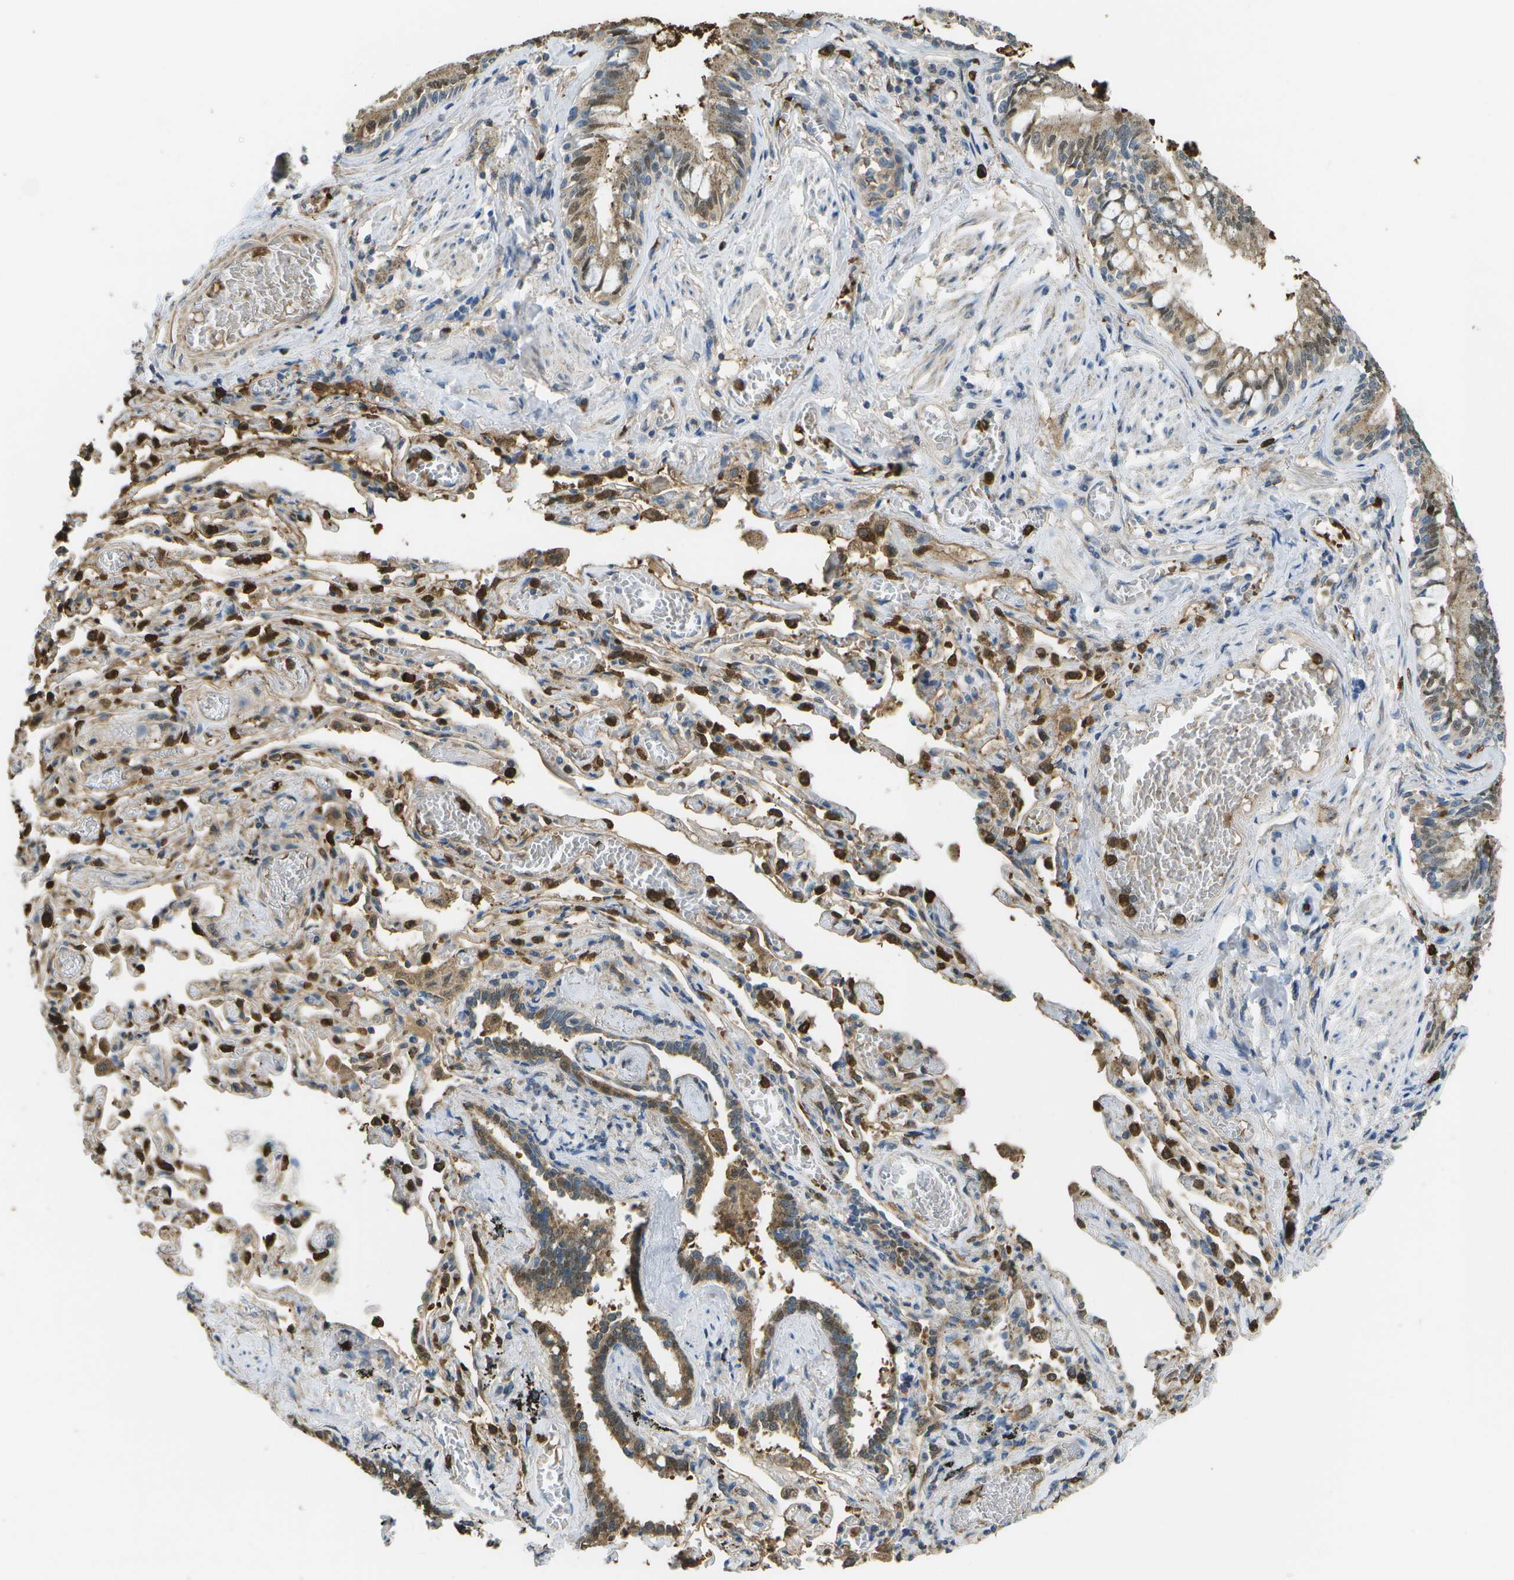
{"staining": {"intensity": "moderate", "quantity": ">75%", "location": "cytoplasmic/membranous"}, "tissue": "bronchus", "cell_type": "Respiratory epithelial cells", "image_type": "normal", "snomed": [{"axis": "morphology", "description": "Normal tissue, NOS"}, {"axis": "morphology", "description": "Inflammation, NOS"}, {"axis": "topography", "description": "Cartilage tissue"}, {"axis": "topography", "description": "Lung"}], "caption": "Immunohistochemistry (IHC) (DAB (3,3'-diaminobenzidine)) staining of unremarkable bronchus reveals moderate cytoplasmic/membranous protein expression in approximately >75% of respiratory epithelial cells.", "gene": "CACHD1", "patient": {"sex": "male", "age": 71}}